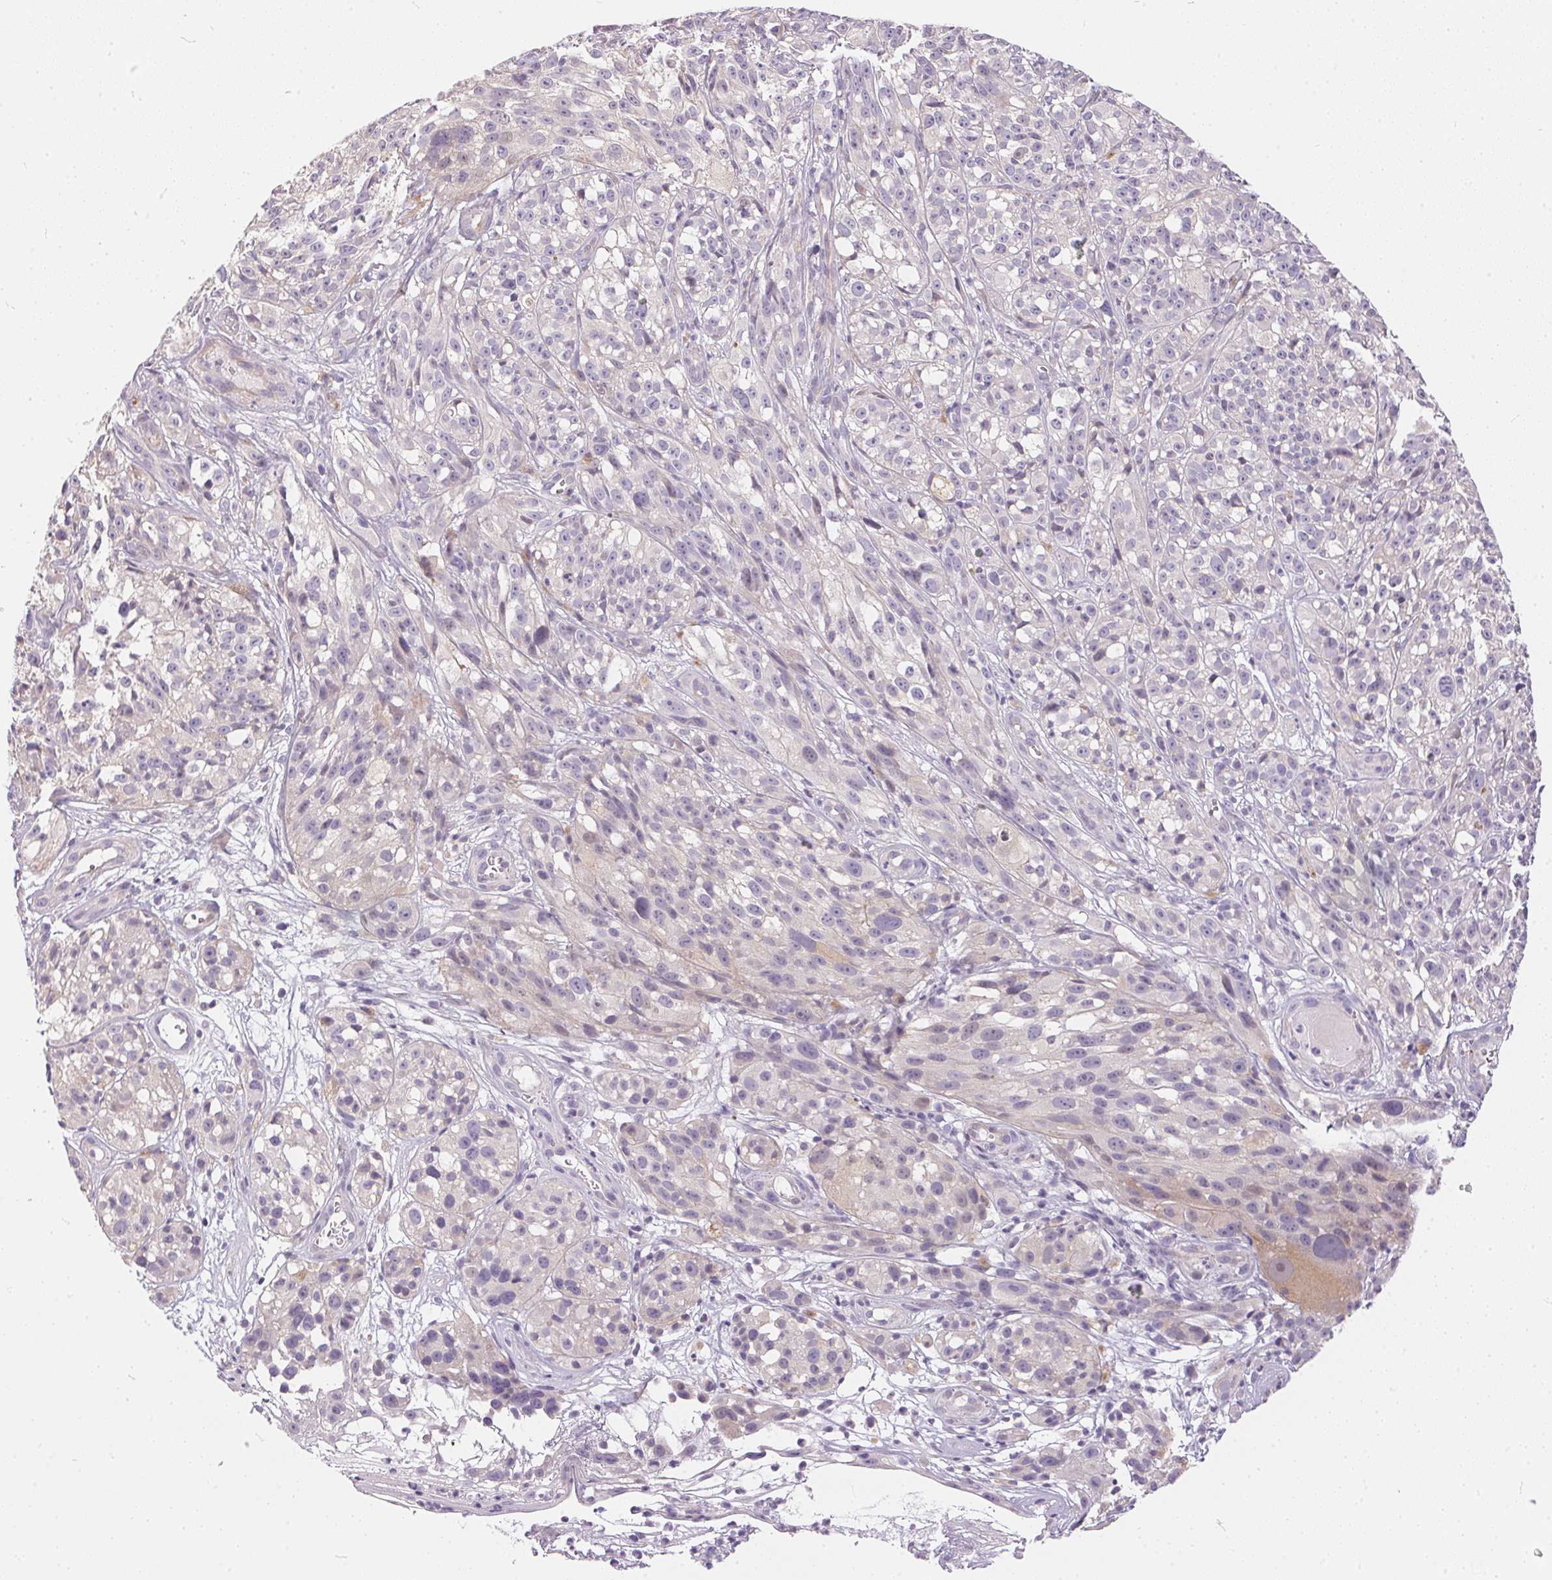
{"staining": {"intensity": "negative", "quantity": "none", "location": "none"}, "tissue": "melanoma", "cell_type": "Tumor cells", "image_type": "cancer", "snomed": [{"axis": "morphology", "description": "Malignant melanoma, NOS"}, {"axis": "topography", "description": "Skin"}], "caption": "Malignant melanoma stained for a protein using immunohistochemistry (IHC) exhibits no staining tumor cells.", "gene": "UNC13B", "patient": {"sex": "female", "age": 85}}